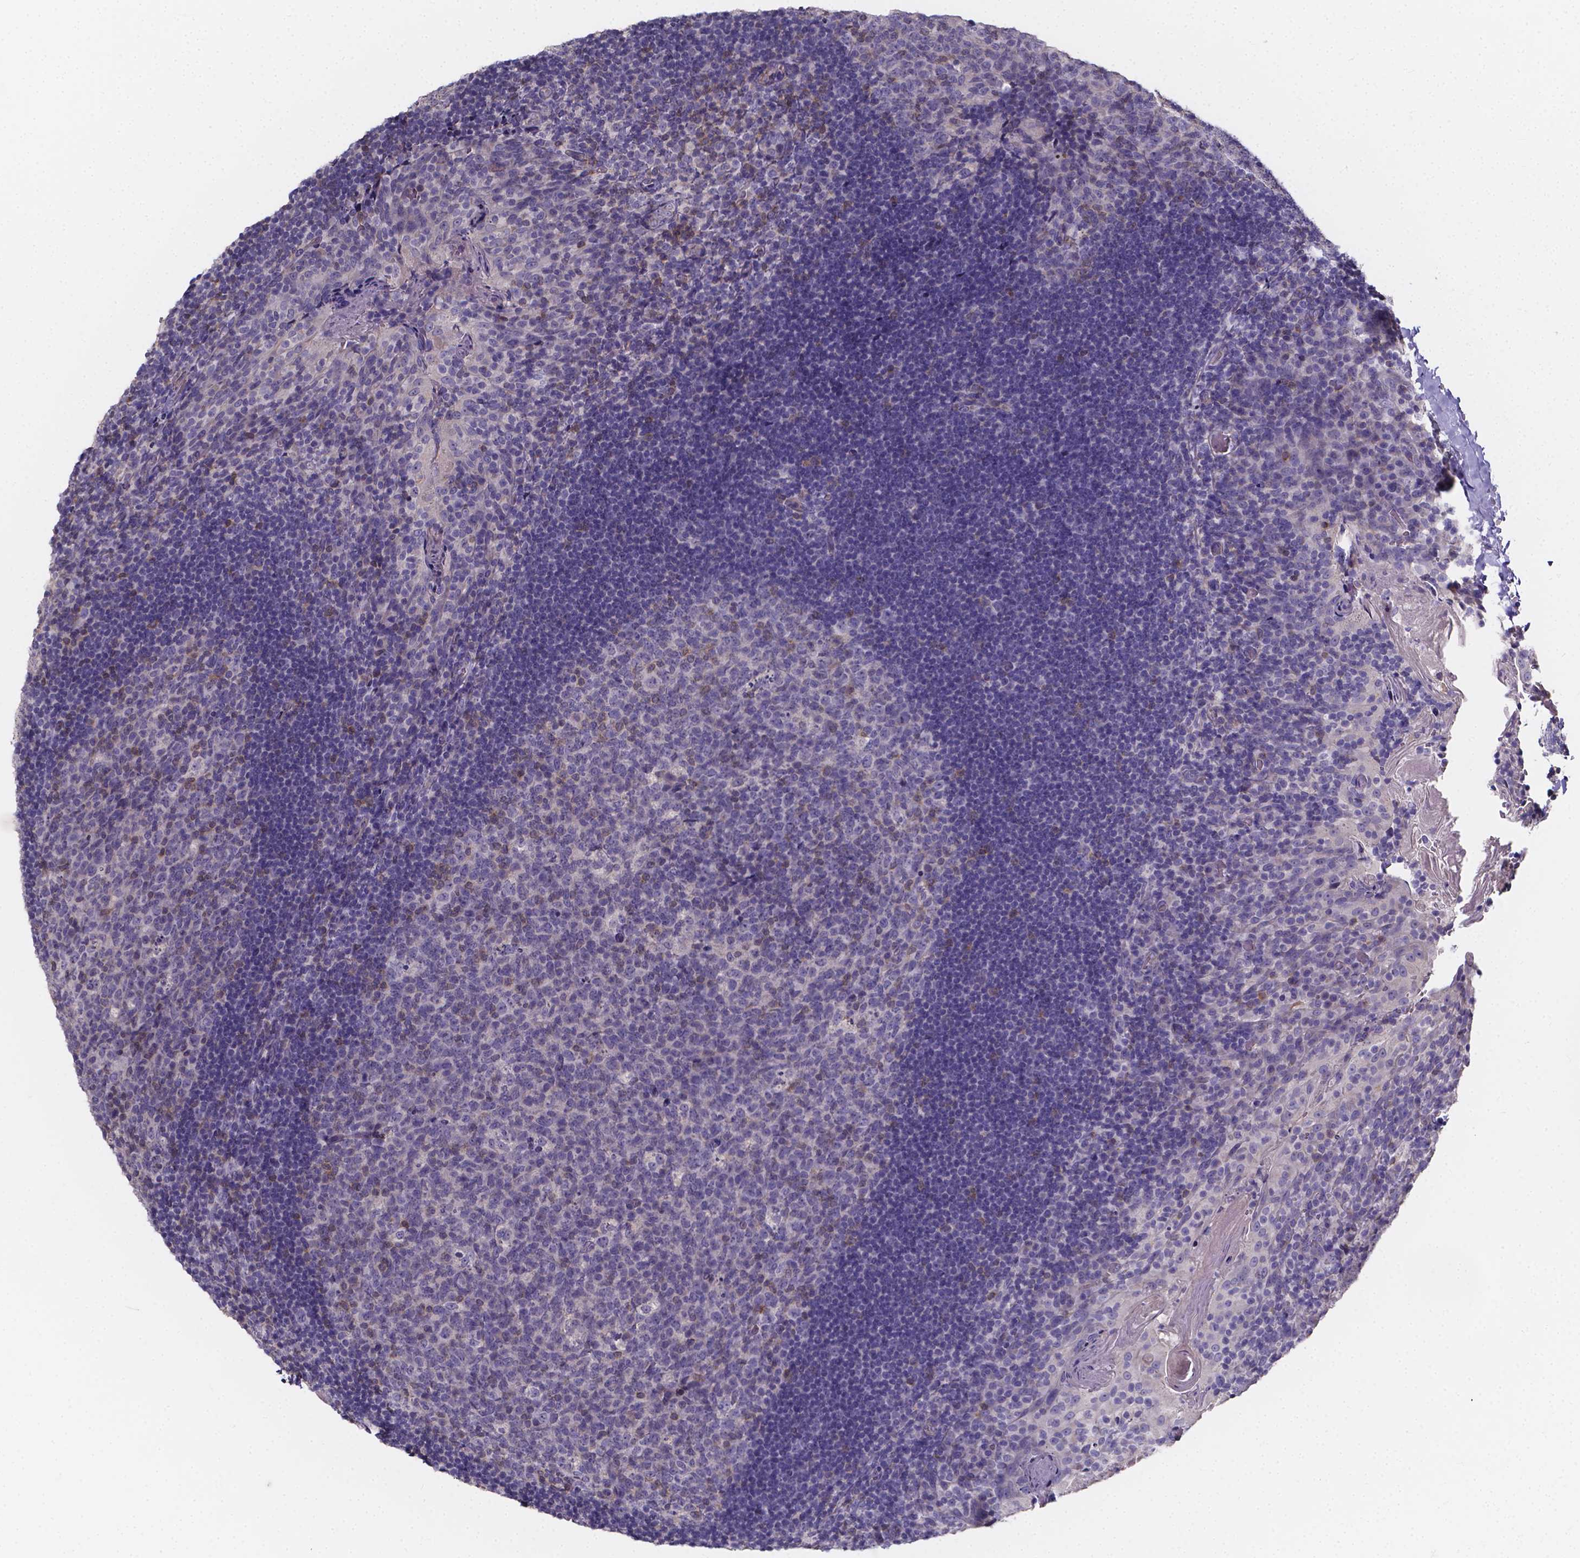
{"staining": {"intensity": "weak", "quantity": "<25%", "location": "cytoplasmic/membranous"}, "tissue": "tonsil", "cell_type": "Germinal center cells", "image_type": "normal", "snomed": [{"axis": "morphology", "description": "Normal tissue, NOS"}, {"axis": "topography", "description": "Tonsil"}], "caption": "Human tonsil stained for a protein using immunohistochemistry exhibits no staining in germinal center cells.", "gene": "THEMIS", "patient": {"sex": "male", "age": 17}}